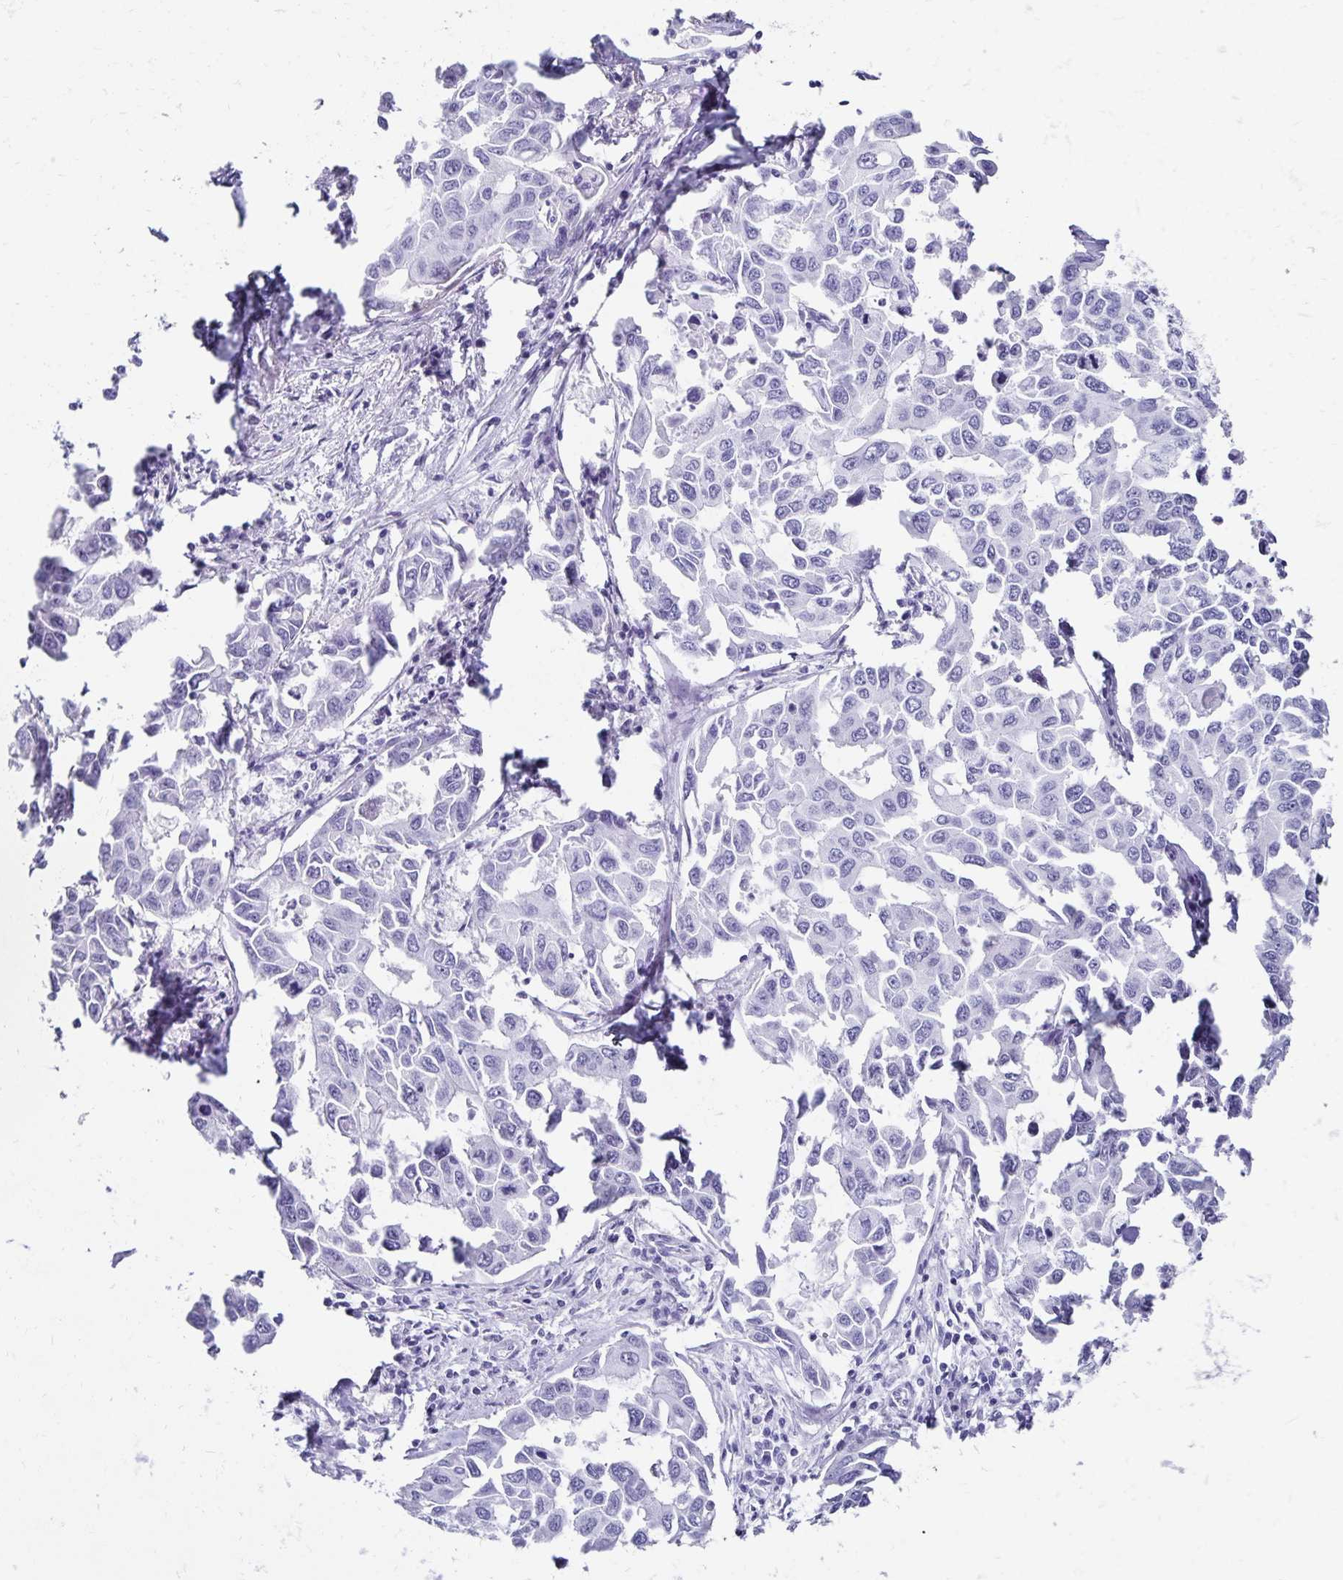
{"staining": {"intensity": "negative", "quantity": "none", "location": "none"}, "tissue": "lung cancer", "cell_type": "Tumor cells", "image_type": "cancer", "snomed": [{"axis": "morphology", "description": "Adenocarcinoma, NOS"}, {"axis": "topography", "description": "Lung"}], "caption": "DAB (3,3'-diaminobenzidine) immunohistochemical staining of human lung cancer reveals no significant staining in tumor cells.", "gene": "GIP", "patient": {"sex": "male", "age": 64}}